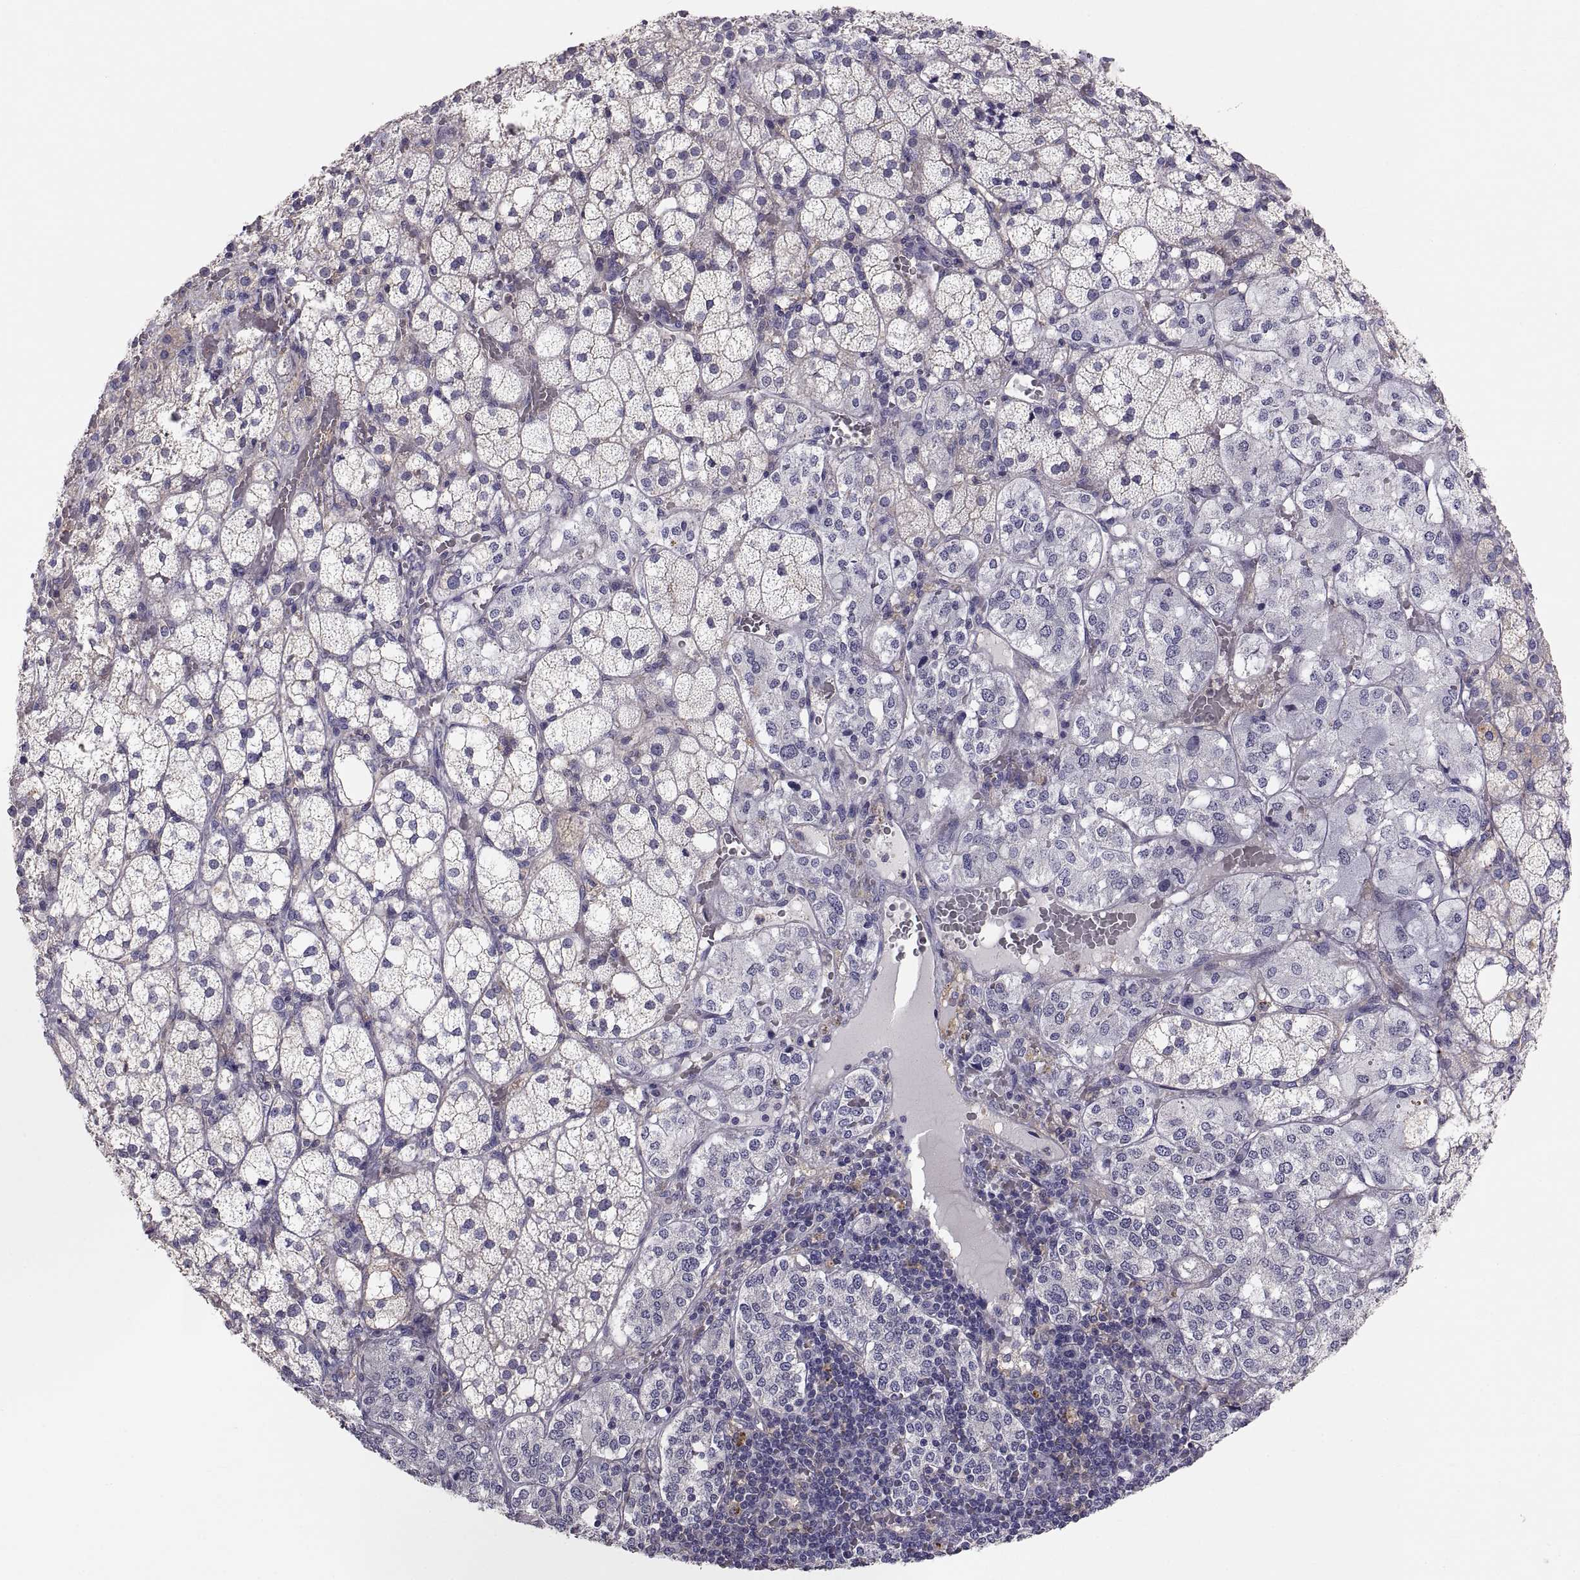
{"staining": {"intensity": "negative", "quantity": "none", "location": "none"}, "tissue": "adrenal gland", "cell_type": "Glandular cells", "image_type": "normal", "snomed": [{"axis": "morphology", "description": "Normal tissue, NOS"}, {"axis": "topography", "description": "Adrenal gland"}], "caption": "The immunohistochemistry micrograph has no significant positivity in glandular cells of adrenal gland. The staining was performed using DAB (3,3'-diaminobenzidine) to visualize the protein expression in brown, while the nuclei were stained in blue with hematoxylin (Magnification: 20x).", "gene": "RALB", "patient": {"sex": "male", "age": 53}}